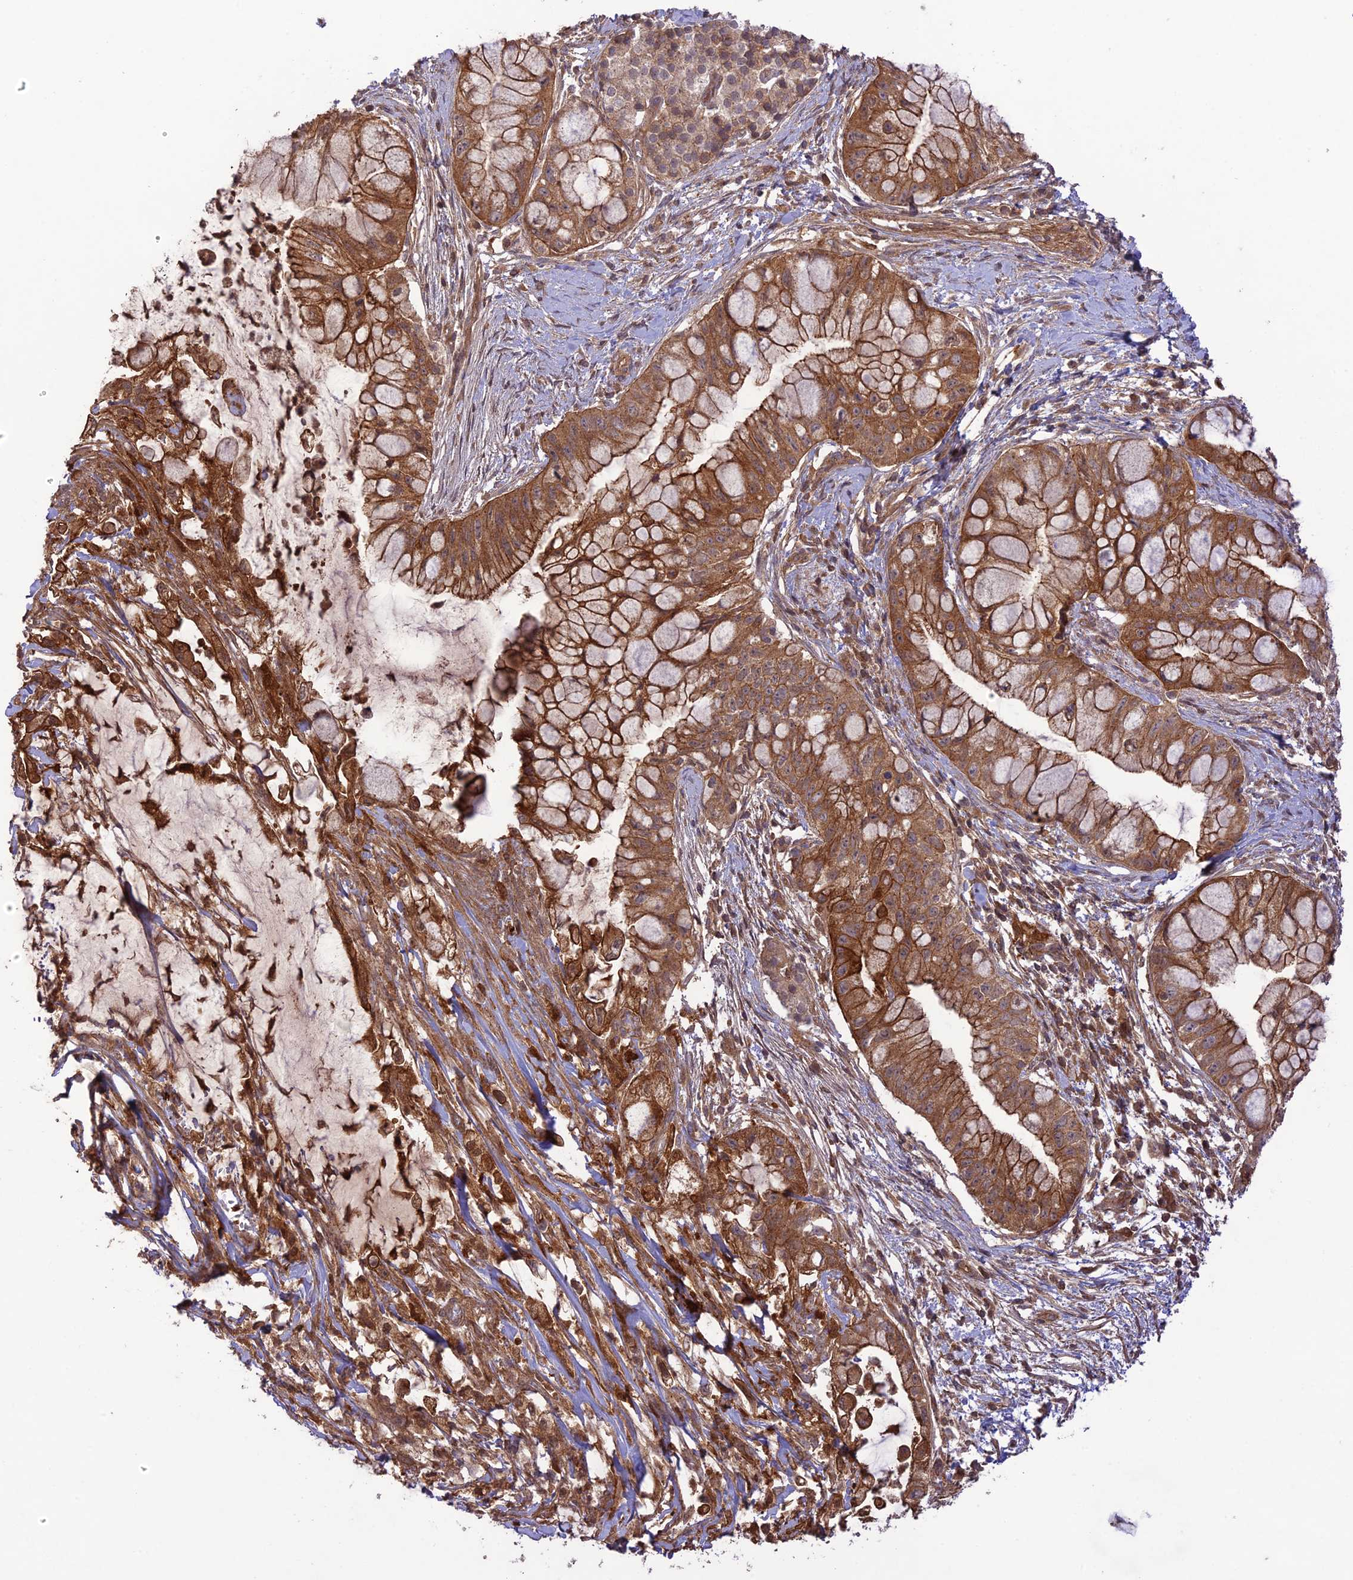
{"staining": {"intensity": "moderate", "quantity": ">75%", "location": "cytoplasmic/membranous"}, "tissue": "pancreatic cancer", "cell_type": "Tumor cells", "image_type": "cancer", "snomed": [{"axis": "morphology", "description": "Adenocarcinoma, NOS"}, {"axis": "topography", "description": "Pancreas"}], "caption": "Pancreatic cancer (adenocarcinoma) stained for a protein reveals moderate cytoplasmic/membranous positivity in tumor cells. The staining was performed using DAB to visualize the protein expression in brown, while the nuclei were stained in blue with hematoxylin (Magnification: 20x).", "gene": "FCHSD1", "patient": {"sex": "male", "age": 48}}